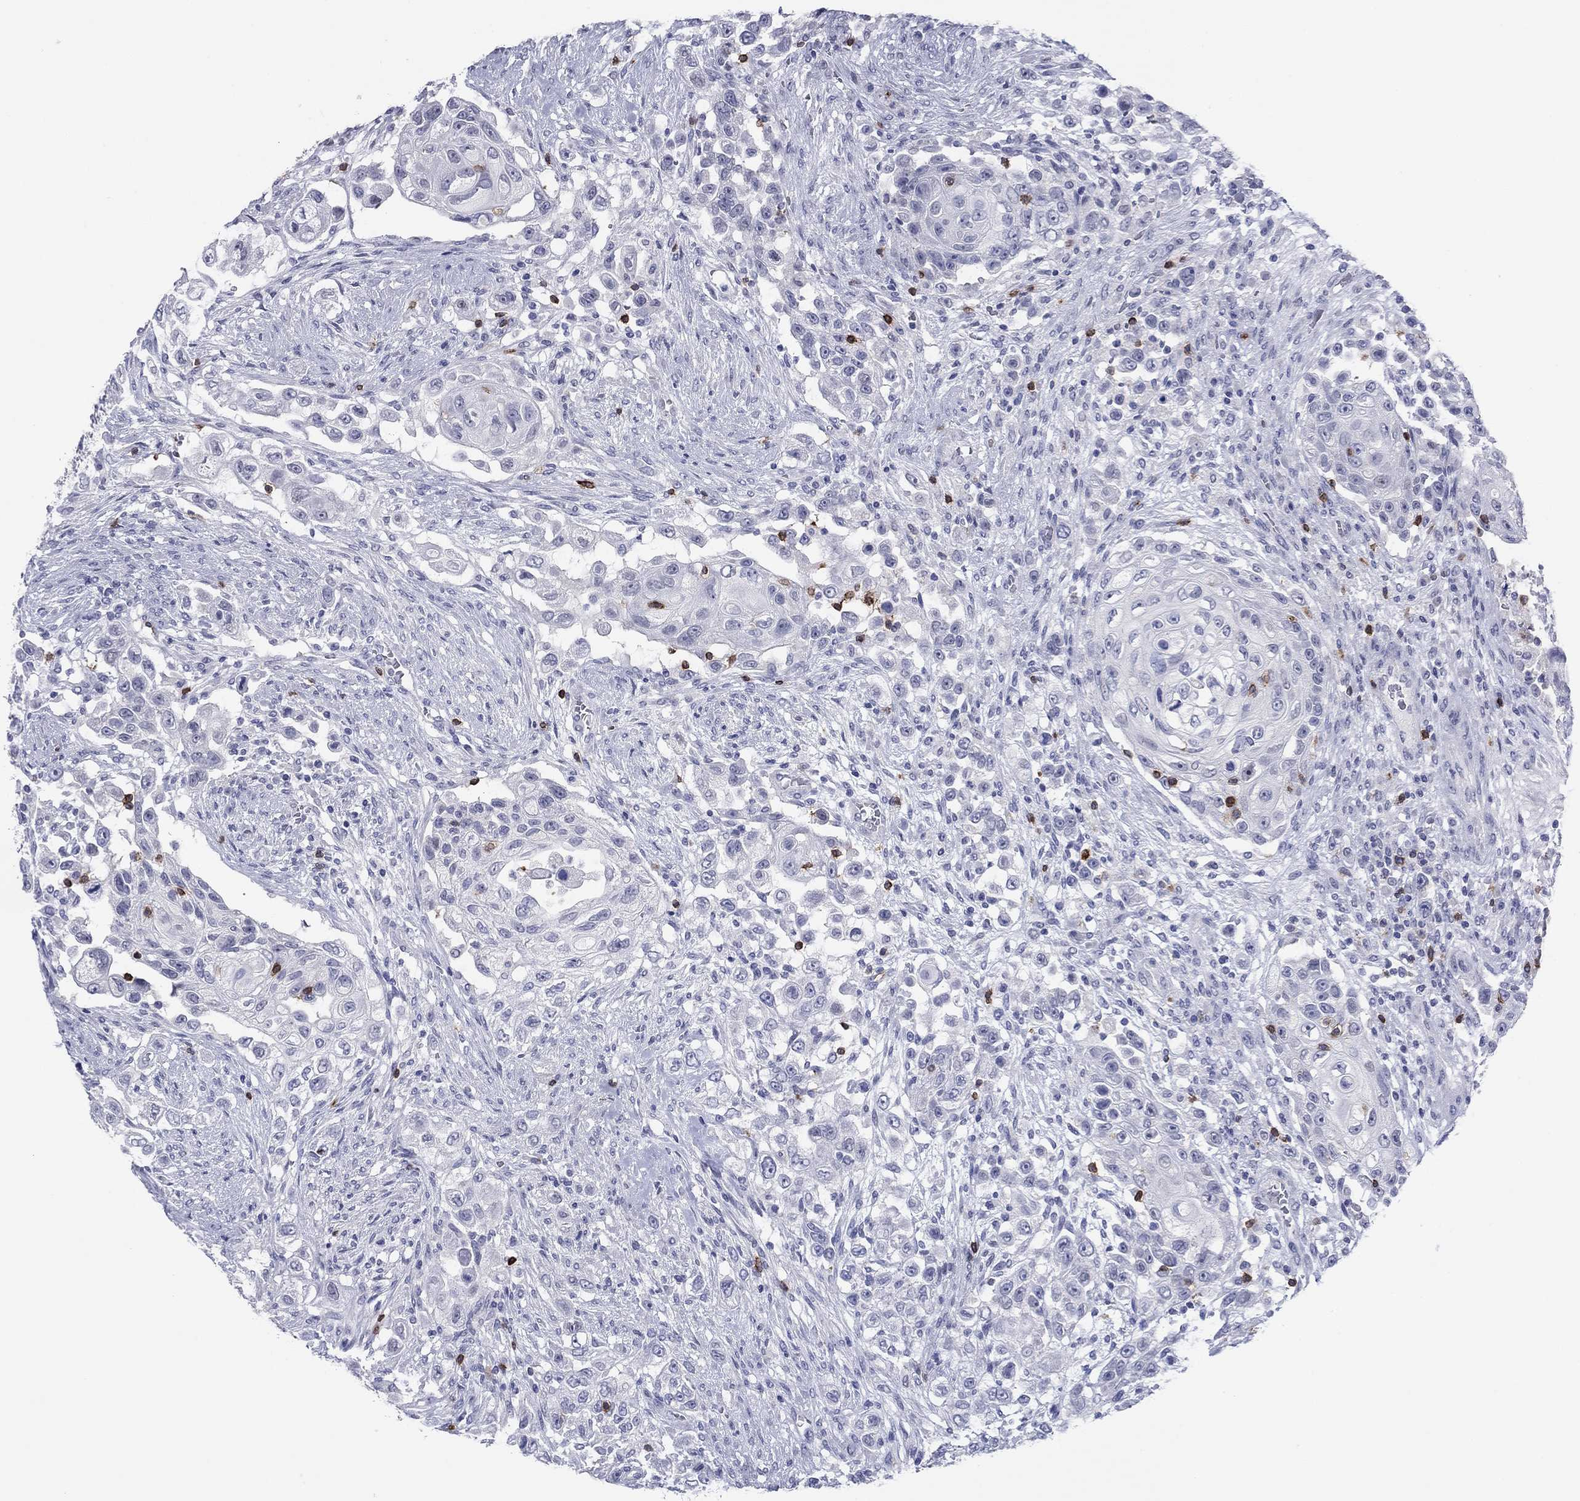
{"staining": {"intensity": "negative", "quantity": "none", "location": "none"}, "tissue": "urothelial cancer", "cell_type": "Tumor cells", "image_type": "cancer", "snomed": [{"axis": "morphology", "description": "Urothelial carcinoma, High grade"}, {"axis": "topography", "description": "Urinary bladder"}], "caption": "A high-resolution image shows immunohistochemistry (IHC) staining of urothelial carcinoma (high-grade), which exhibits no significant staining in tumor cells. (DAB (3,3'-diaminobenzidine) immunohistochemistry with hematoxylin counter stain).", "gene": "ITGAE", "patient": {"sex": "female", "age": 56}}